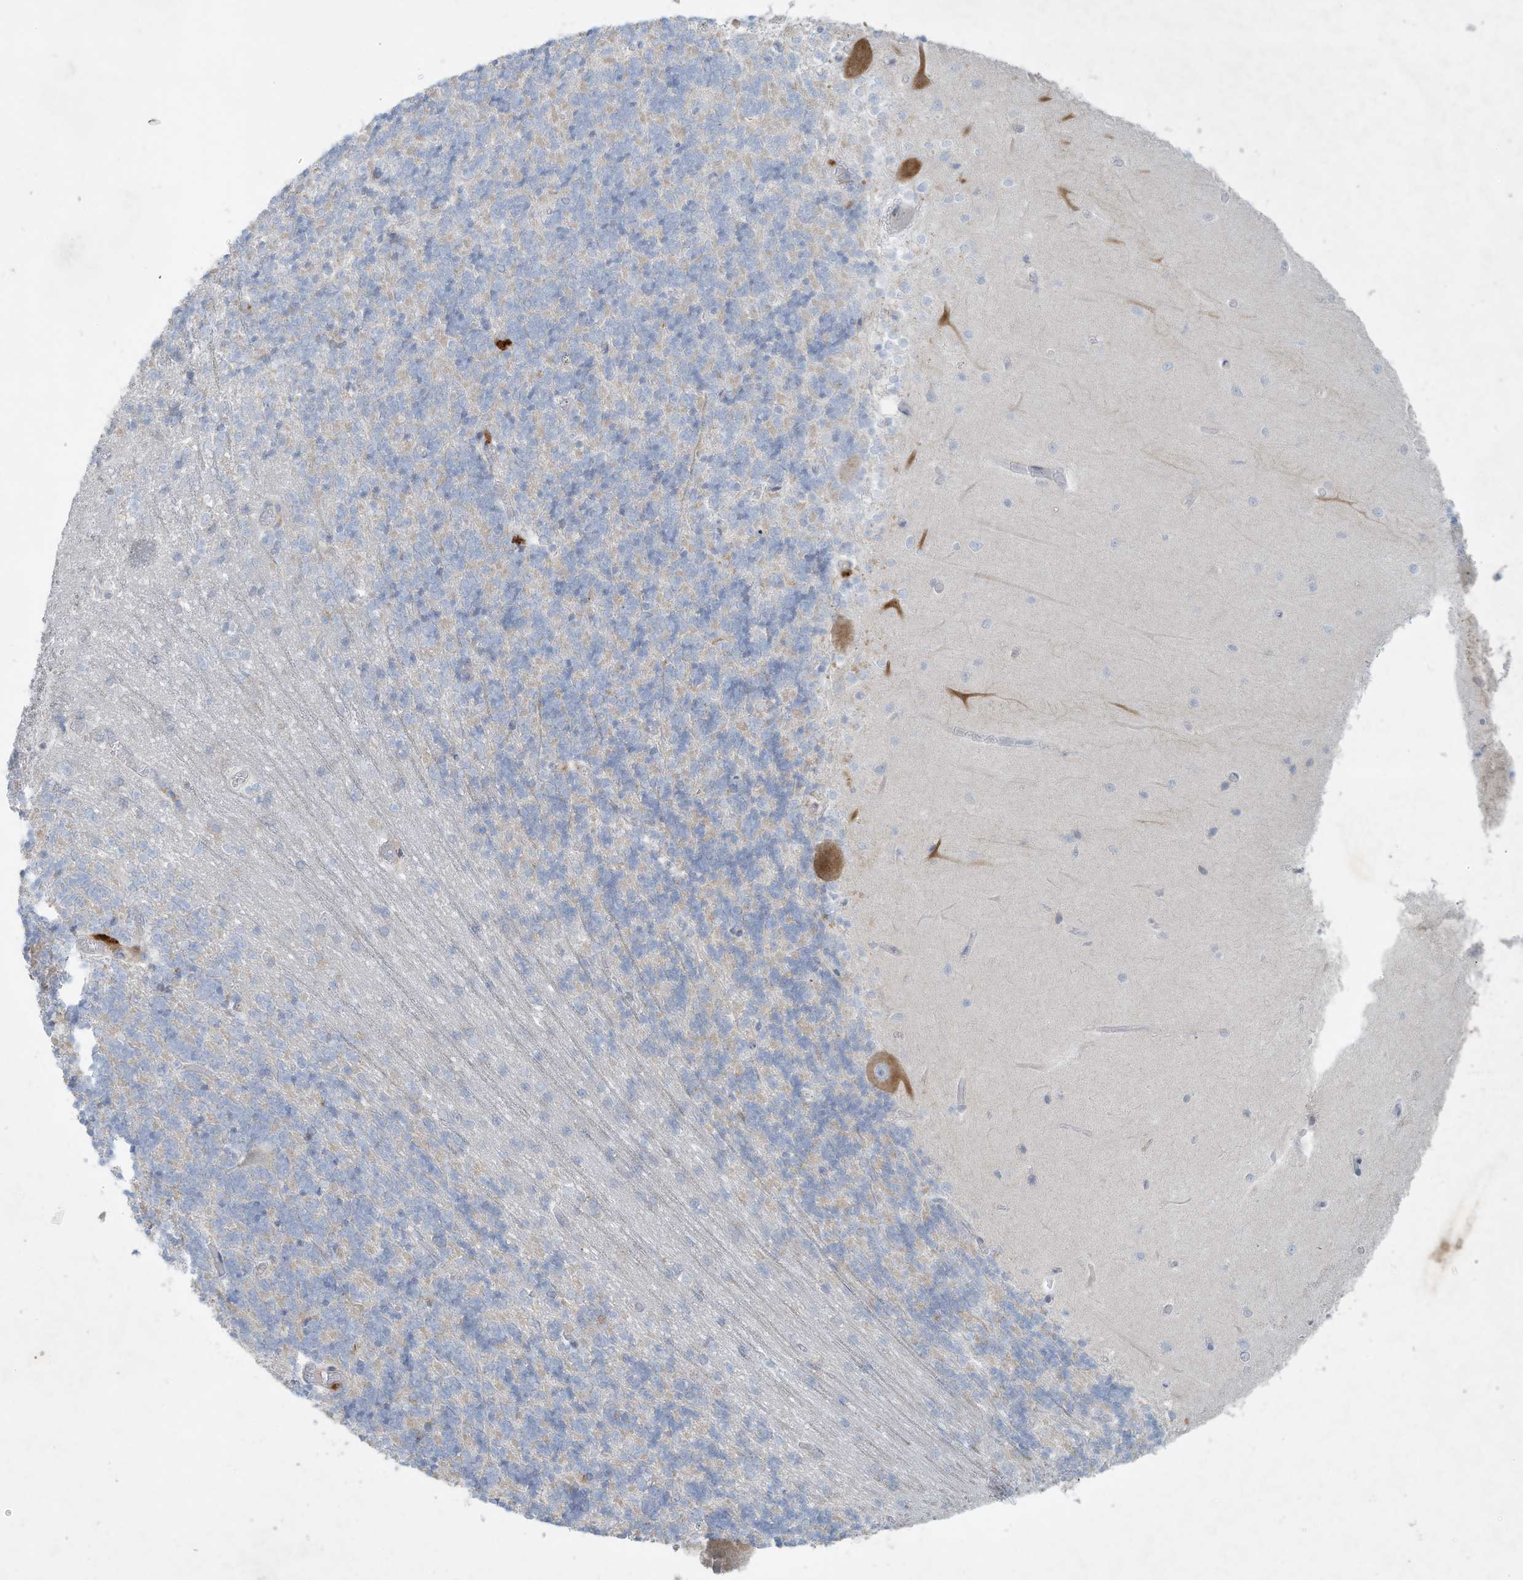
{"staining": {"intensity": "moderate", "quantity": "25%-75%", "location": "cytoplasmic/membranous"}, "tissue": "cerebellum", "cell_type": "Cells in granular layer", "image_type": "normal", "snomed": [{"axis": "morphology", "description": "Normal tissue, NOS"}, {"axis": "topography", "description": "Cerebellum"}], "caption": "Unremarkable cerebellum displays moderate cytoplasmic/membranous expression in approximately 25%-75% of cells in granular layer.", "gene": "TUBE1", "patient": {"sex": "male", "age": 37}}